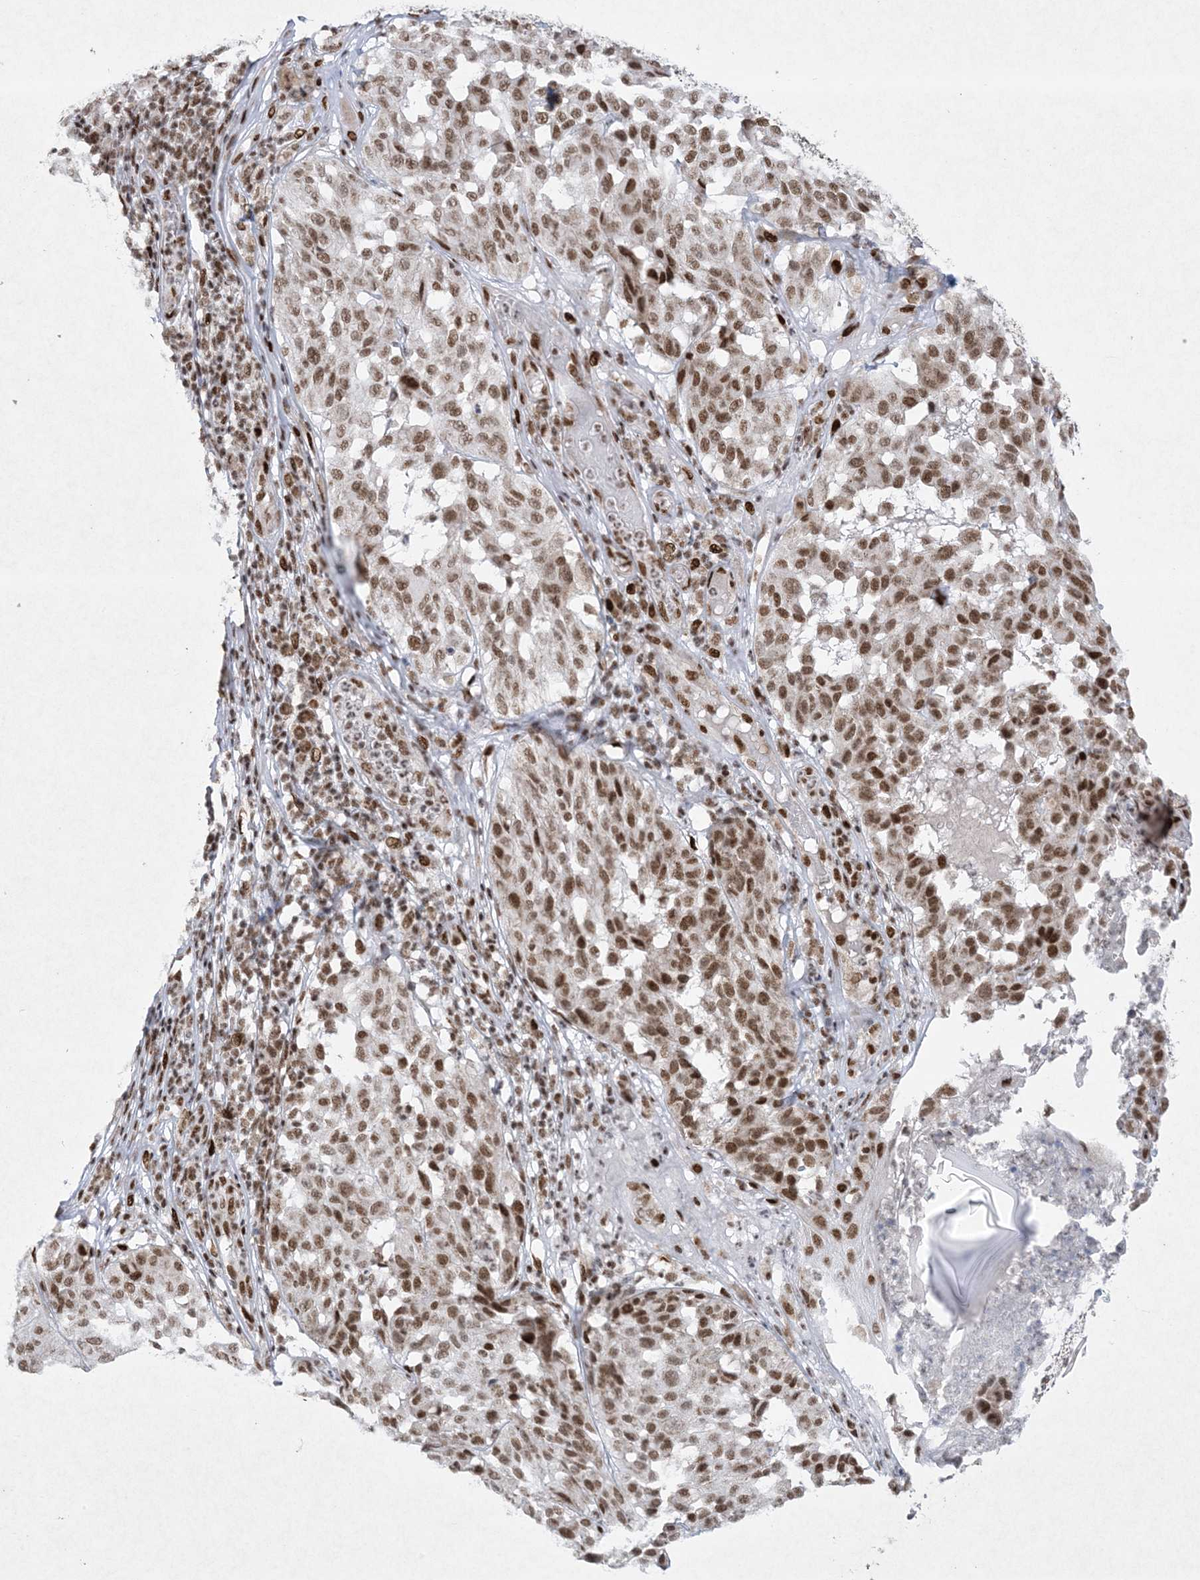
{"staining": {"intensity": "moderate", "quantity": ">75%", "location": "nuclear"}, "tissue": "melanoma", "cell_type": "Tumor cells", "image_type": "cancer", "snomed": [{"axis": "morphology", "description": "Malignant melanoma, NOS"}, {"axis": "topography", "description": "Skin"}], "caption": "Melanoma stained with a protein marker displays moderate staining in tumor cells.", "gene": "PKNOX2", "patient": {"sex": "female", "age": 46}}